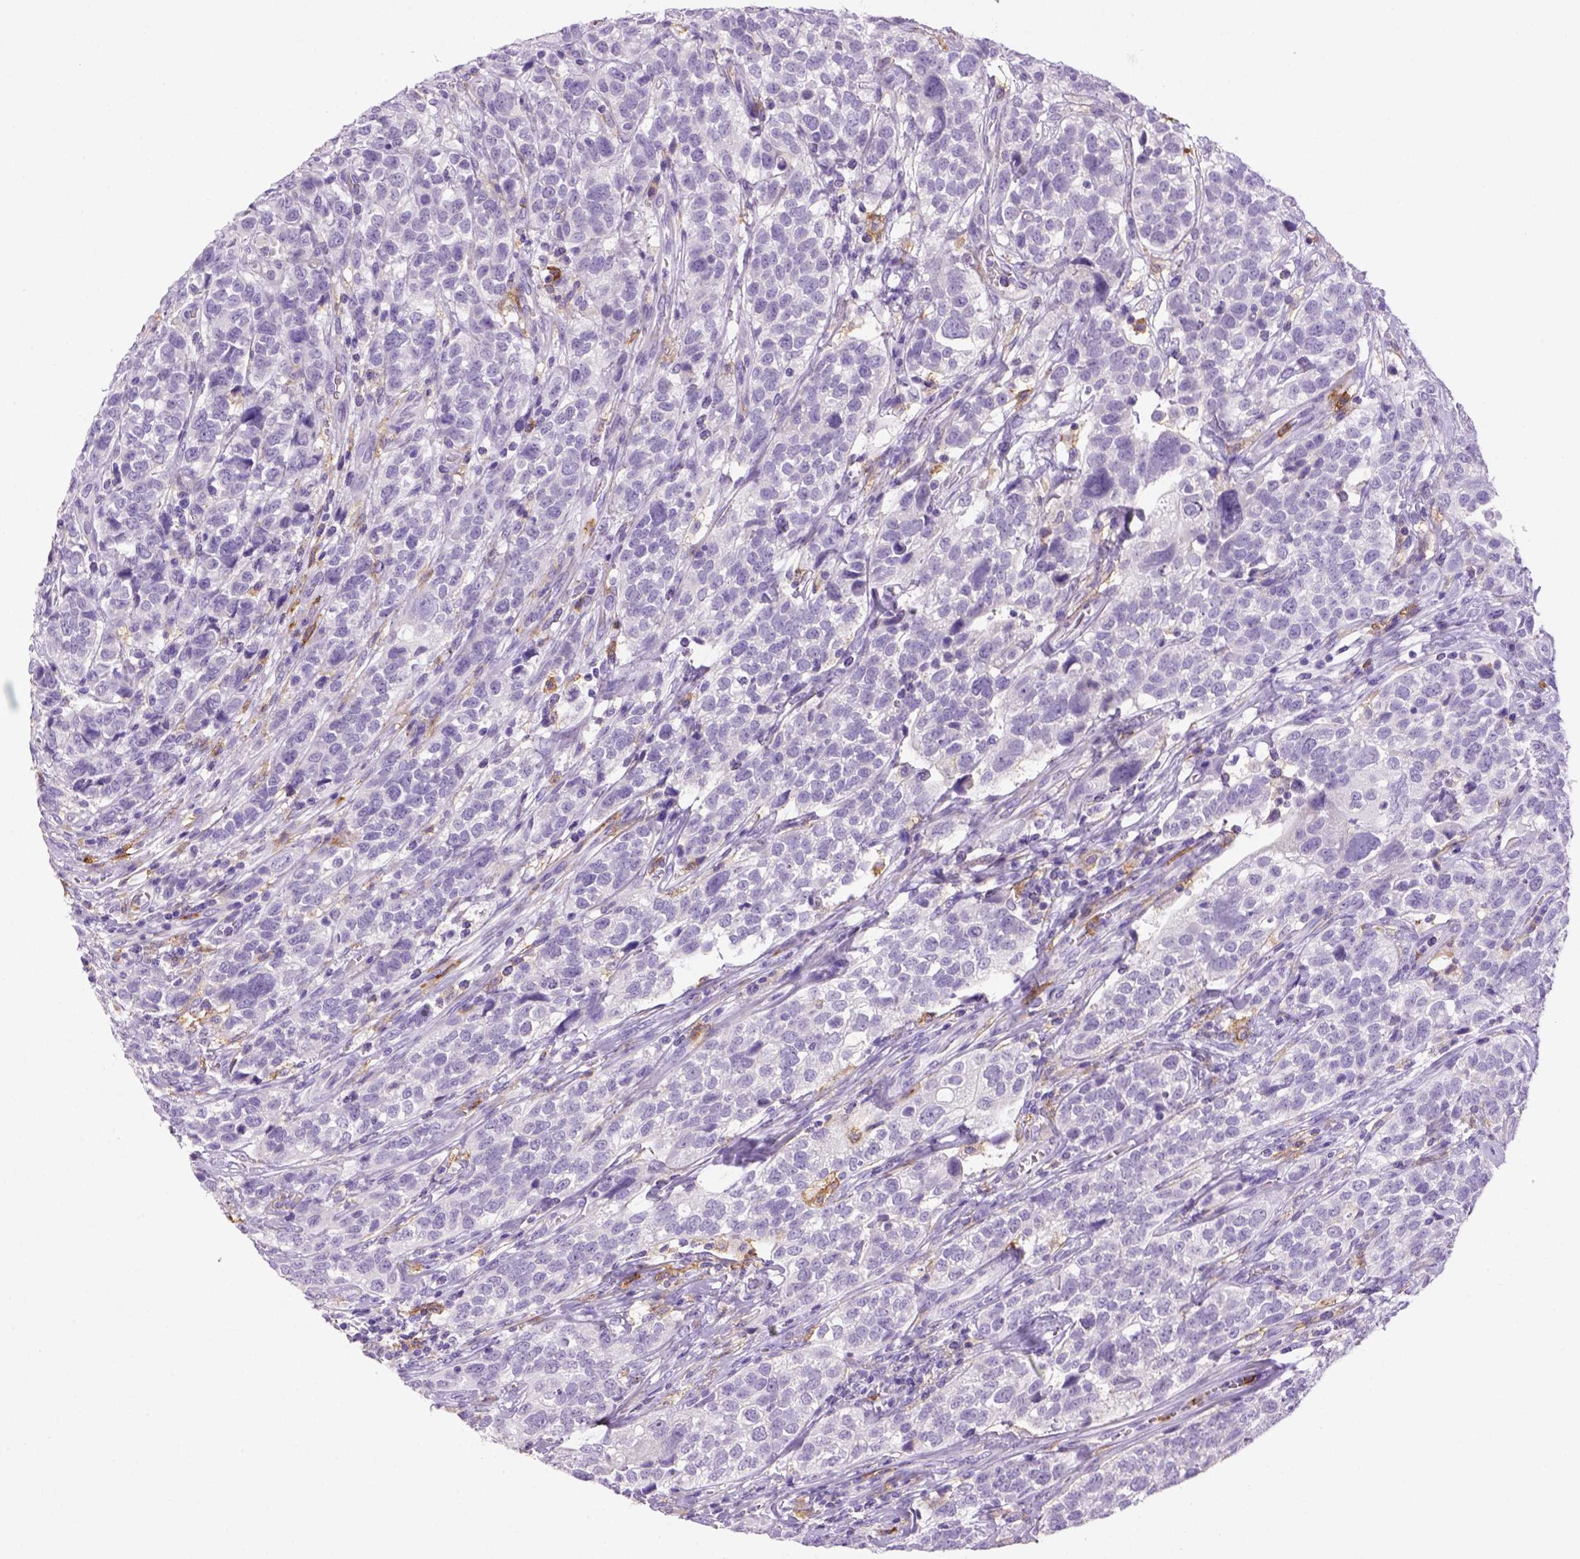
{"staining": {"intensity": "negative", "quantity": "none", "location": "none"}, "tissue": "urothelial cancer", "cell_type": "Tumor cells", "image_type": "cancer", "snomed": [{"axis": "morphology", "description": "Urothelial carcinoma, High grade"}, {"axis": "topography", "description": "Urinary bladder"}], "caption": "An image of urothelial cancer stained for a protein exhibits no brown staining in tumor cells. (DAB (3,3'-diaminobenzidine) IHC with hematoxylin counter stain).", "gene": "CD14", "patient": {"sex": "female", "age": 58}}